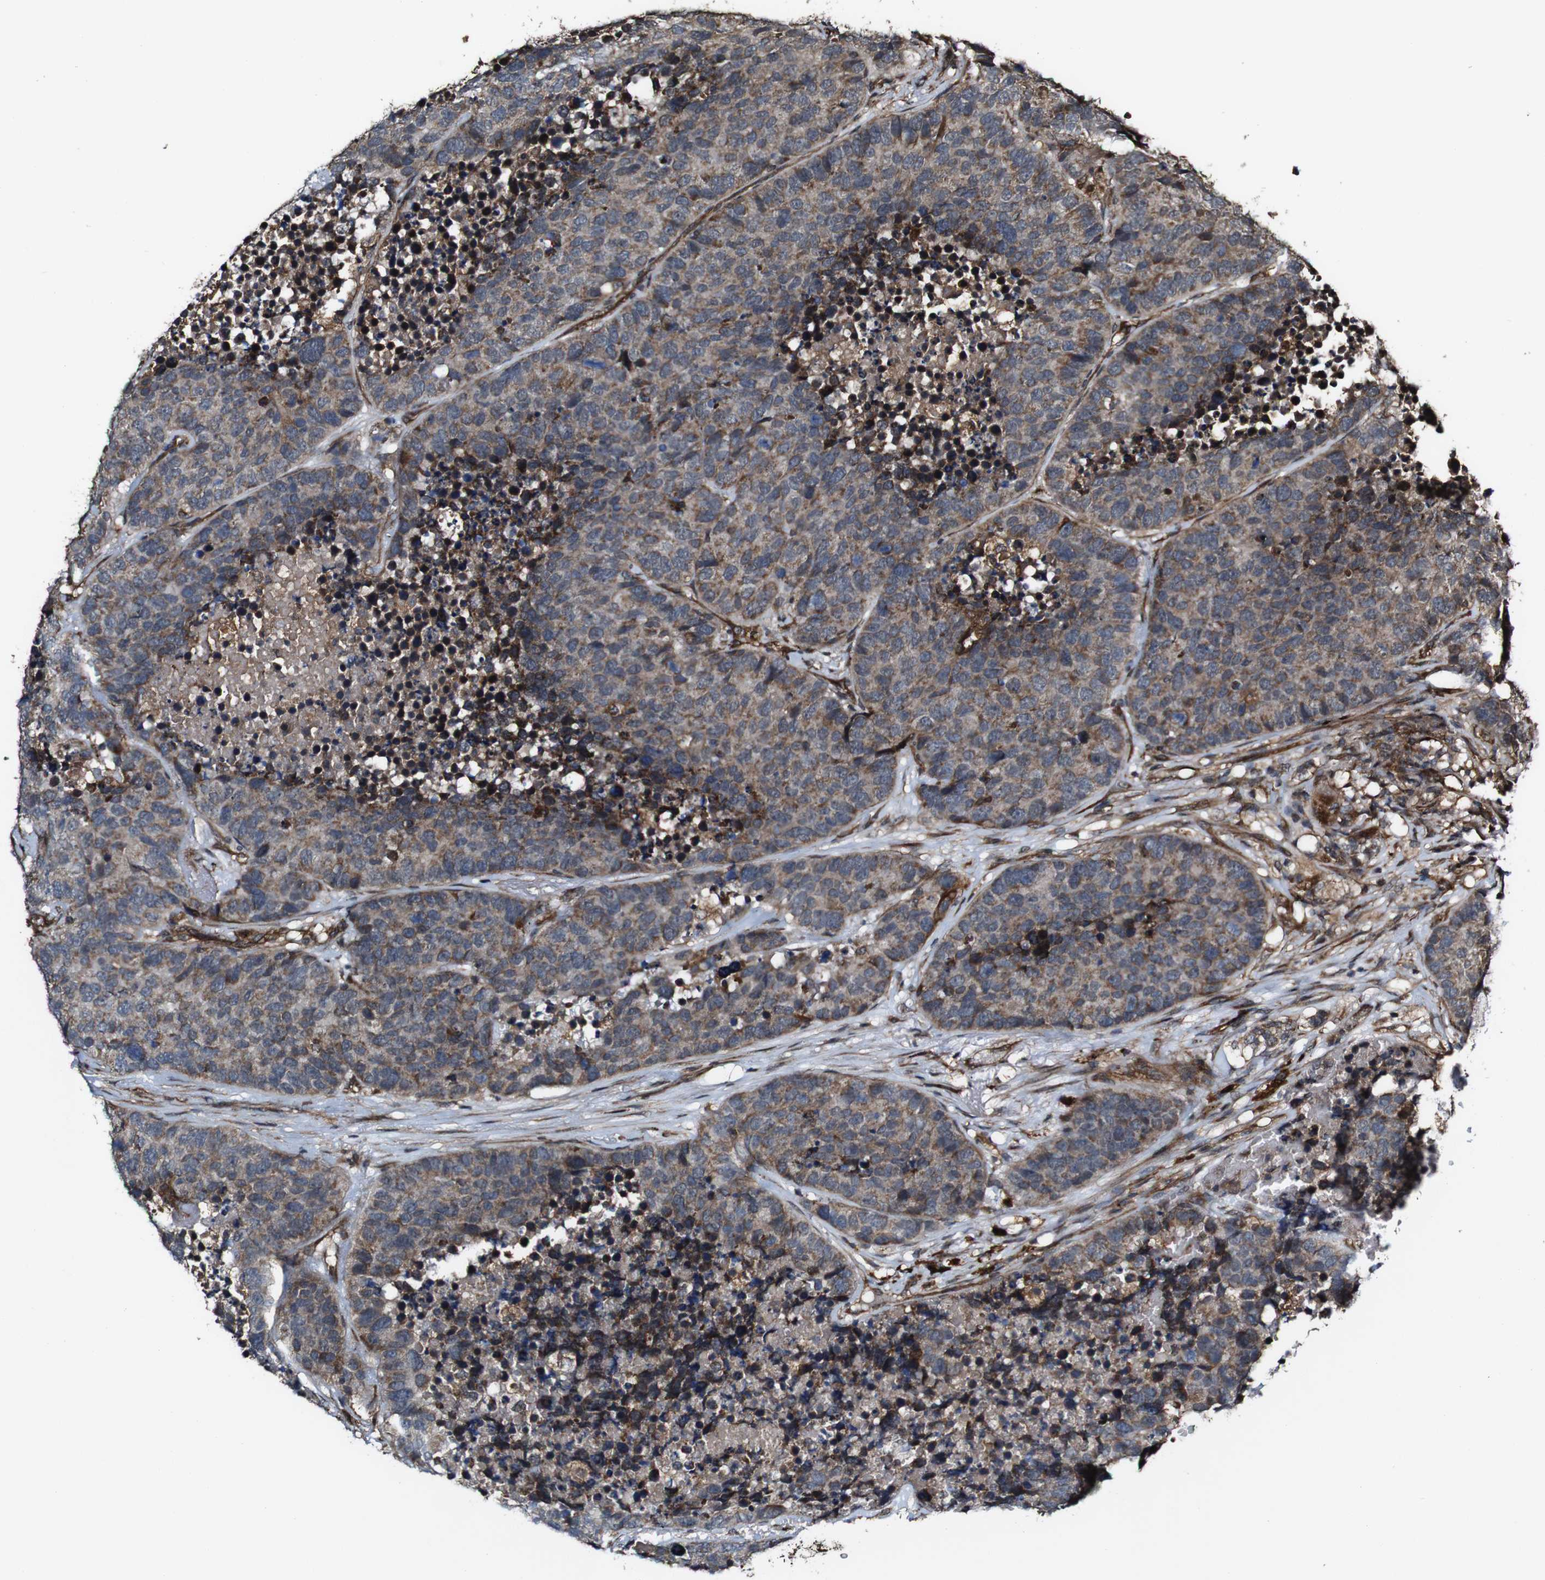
{"staining": {"intensity": "moderate", "quantity": ">75%", "location": "cytoplasmic/membranous"}, "tissue": "carcinoid", "cell_type": "Tumor cells", "image_type": "cancer", "snomed": [{"axis": "morphology", "description": "Carcinoid, malignant, NOS"}, {"axis": "topography", "description": "Lung"}], "caption": "Carcinoid stained for a protein (brown) shows moderate cytoplasmic/membranous positive positivity in approximately >75% of tumor cells.", "gene": "BTN3A3", "patient": {"sex": "male", "age": 60}}